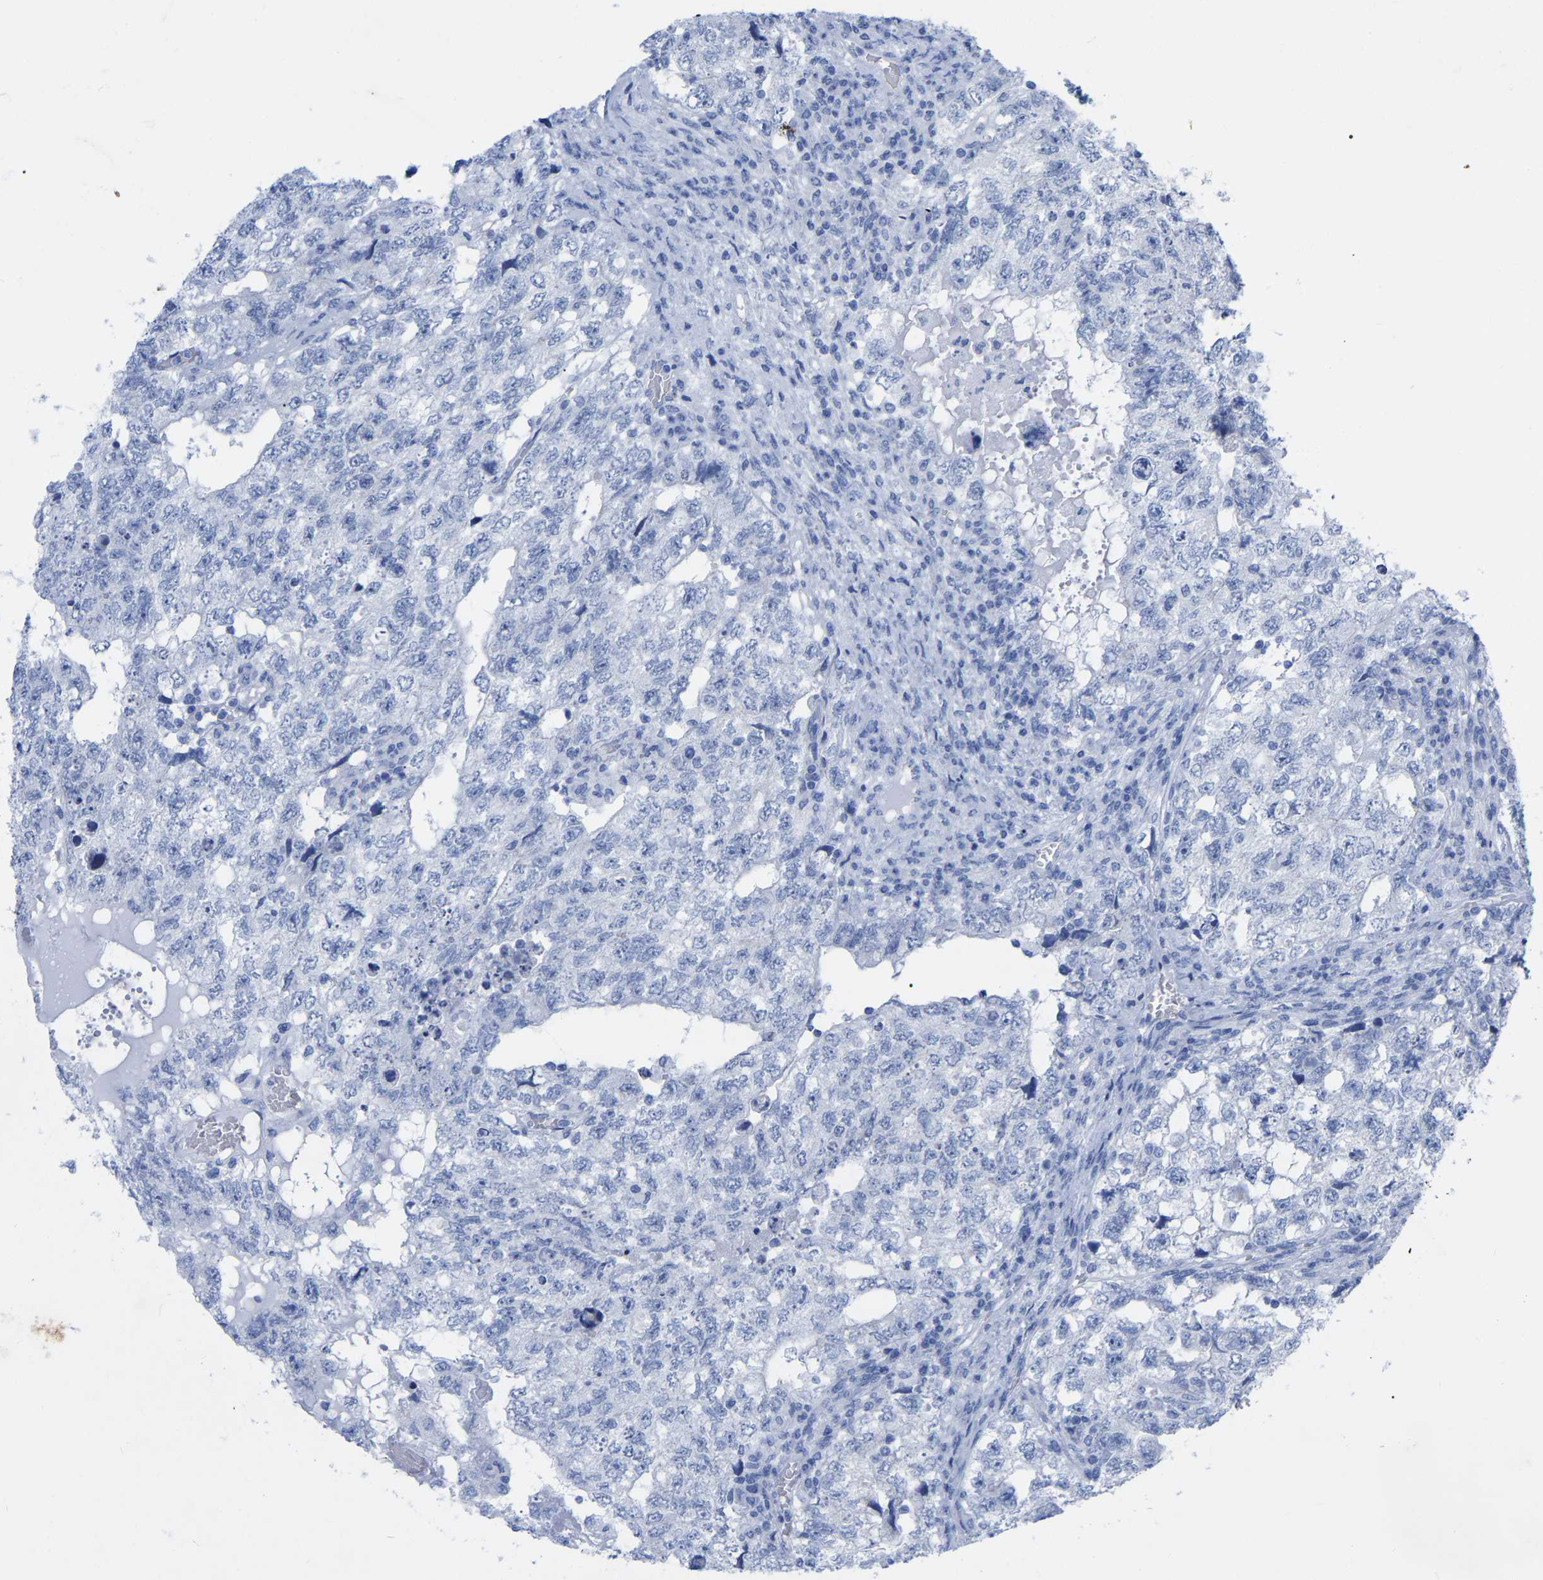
{"staining": {"intensity": "negative", "quantity": "none", "location": "none"}, "tissue": "testis cancer", "cell_type": "Tumor cells", "image_type": "cancer", "snomed": [{"axis": "morphology", "description": "Carcinoma, Embryonal, NOS"}, {"axis": "topography", "description": "Testis"}], "caption": "There is no significant positivity in tumor cells of testis cancer. Nuclei are stained in blue.", "gene": "ZNF629", "patient": {"sex": "male", "age": 36}}